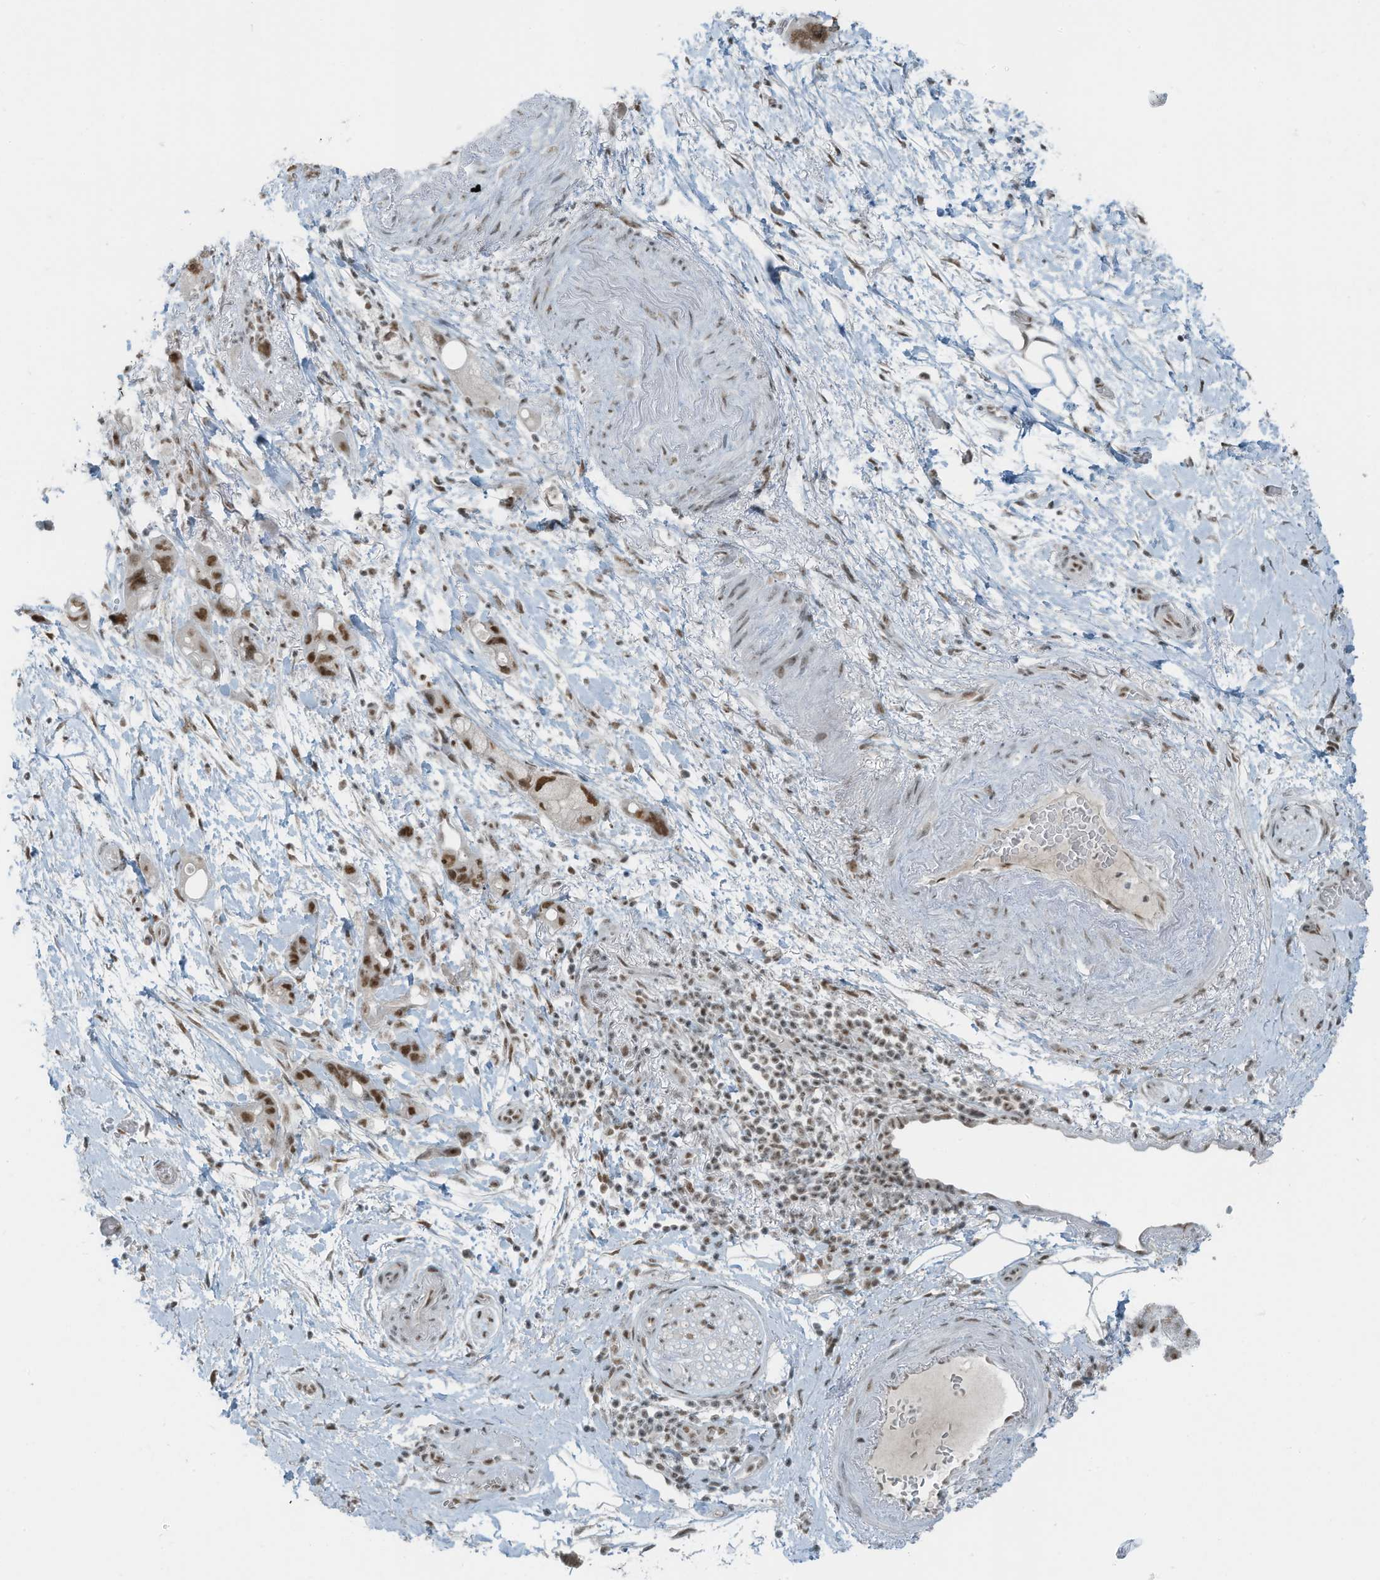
{"staining": {"intensity": "strong", "quantity": ">75%", "location": "nuclear"}, "tissue": "pancreatic cancer", "cell_type": "Tumor cells", "image_type": "cancer", "snomed": [{"axis": "morphology", "description": "Normal tissue, NOS"}, {"axis": "morphology", "description": "Adenocarcinoma, NOS"}, {"axis": "topography", "description": "Pancreas"}], "caption": "Immunohistochemistry staining of pancreatic adenocarcinoma, which shows high levels of strong nuclear expression in approximately >75% of tumor cells indicating strong nuclear protein positivity. The staining was performed using DAB (brown) for protein detection and nuclei were counterstained in hematoxylin (blue).", "gene": "WRNIP1", "patient": {"sex": "female", "age": 68}}